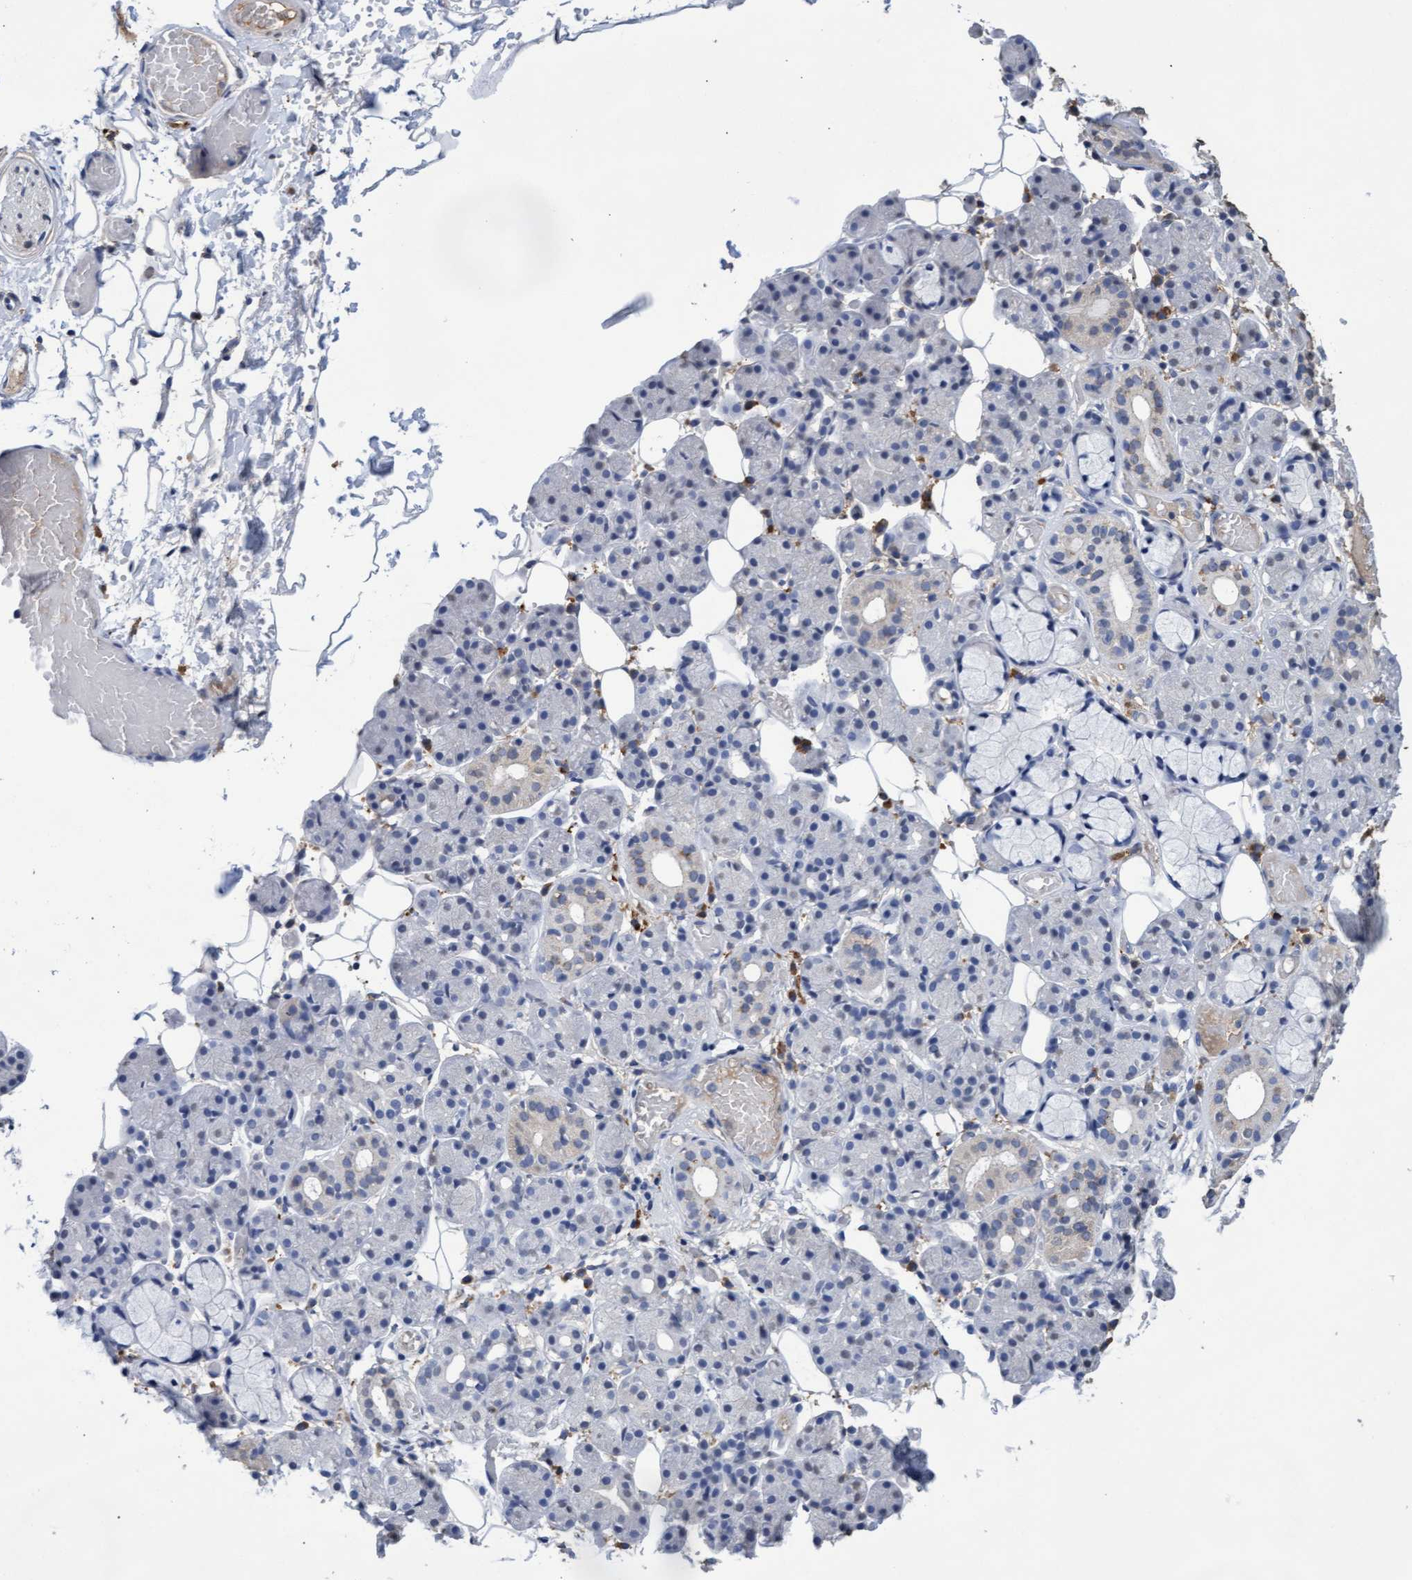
{"staining": {"intensity": "negative", "quantity": "none", "location": "none"}, "tissue": "salivary gland", "cell_type": "Glandular cells", "image_type": "normal", "snomed": [{"axis": "morphology", "description": "Normal tissue, NOS"}, {"axis": "topography", "description": "Salivary gland"}], "caption": "This is an IHC photomicrograph of unremarkable salivary gland. There is no positivity in glandular cells.", "gene": "GPR39", "patient": {"sex": "male", "age": 63}}